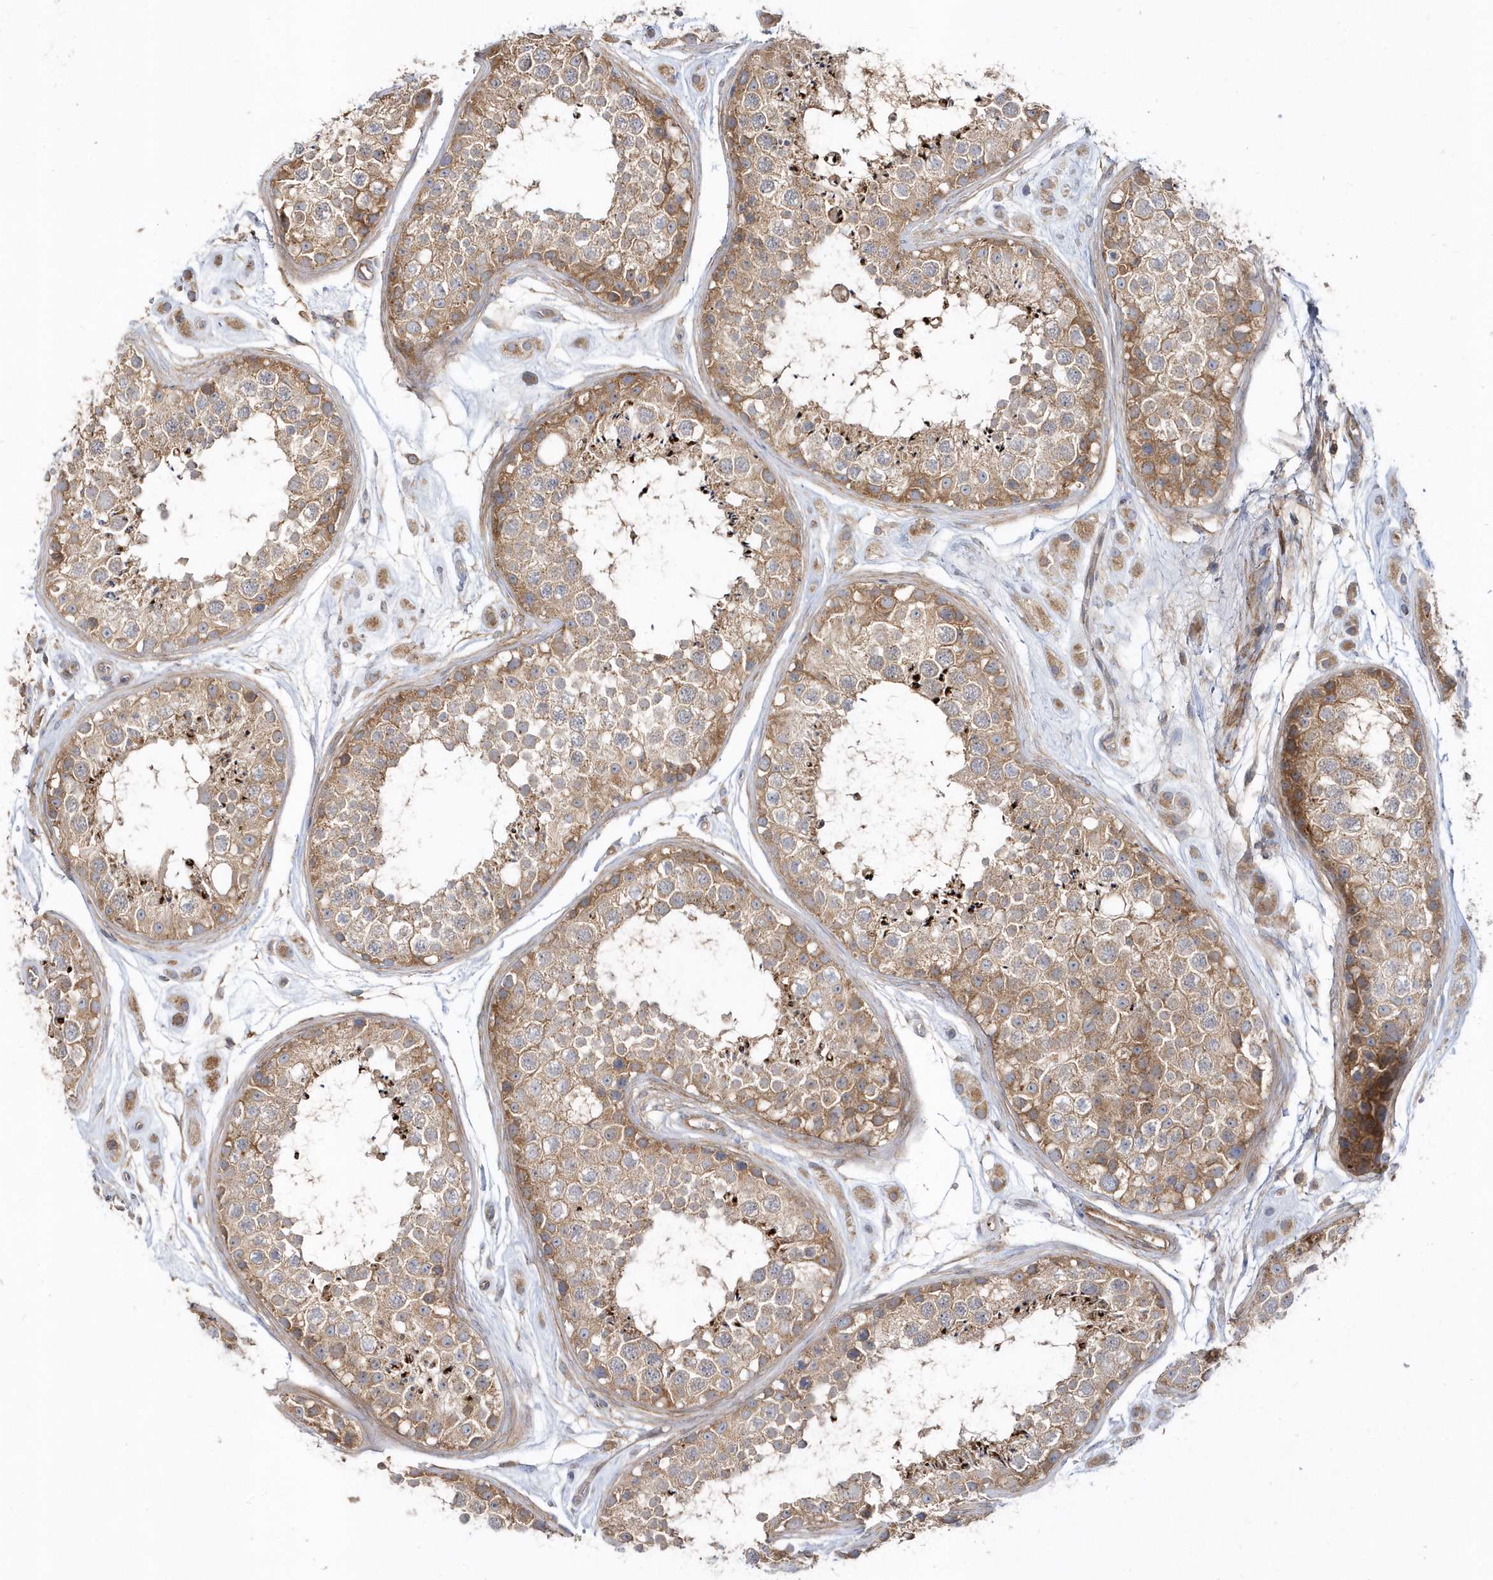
{"staining": {"intensity": "moderate", "quantity": "25%-75%", "location": "cytoplasmic/membranous"}, "tissue": "testis", "cell_type": "Cells in seminiferous ducts", "image_type": "normal", "snomed": [{"axis": "morphology", "description": "Normal tissue, NOS"}, {"axis": "topography", "description": "Testis"}], "caption": "Cells in seminiferous ducts exhibit medium levels of moderate cytoplasmic/membranous positivity in approximately 25%-75% of cells in normal human testis. (Stains: DAB (3,3'-diaminobenzidine) in brown, nuclei in blue, Microscopy: brightfield microscopy at high magnification).", "gene": "LEXM", "patient": {"sex": "male", "age": 25}}